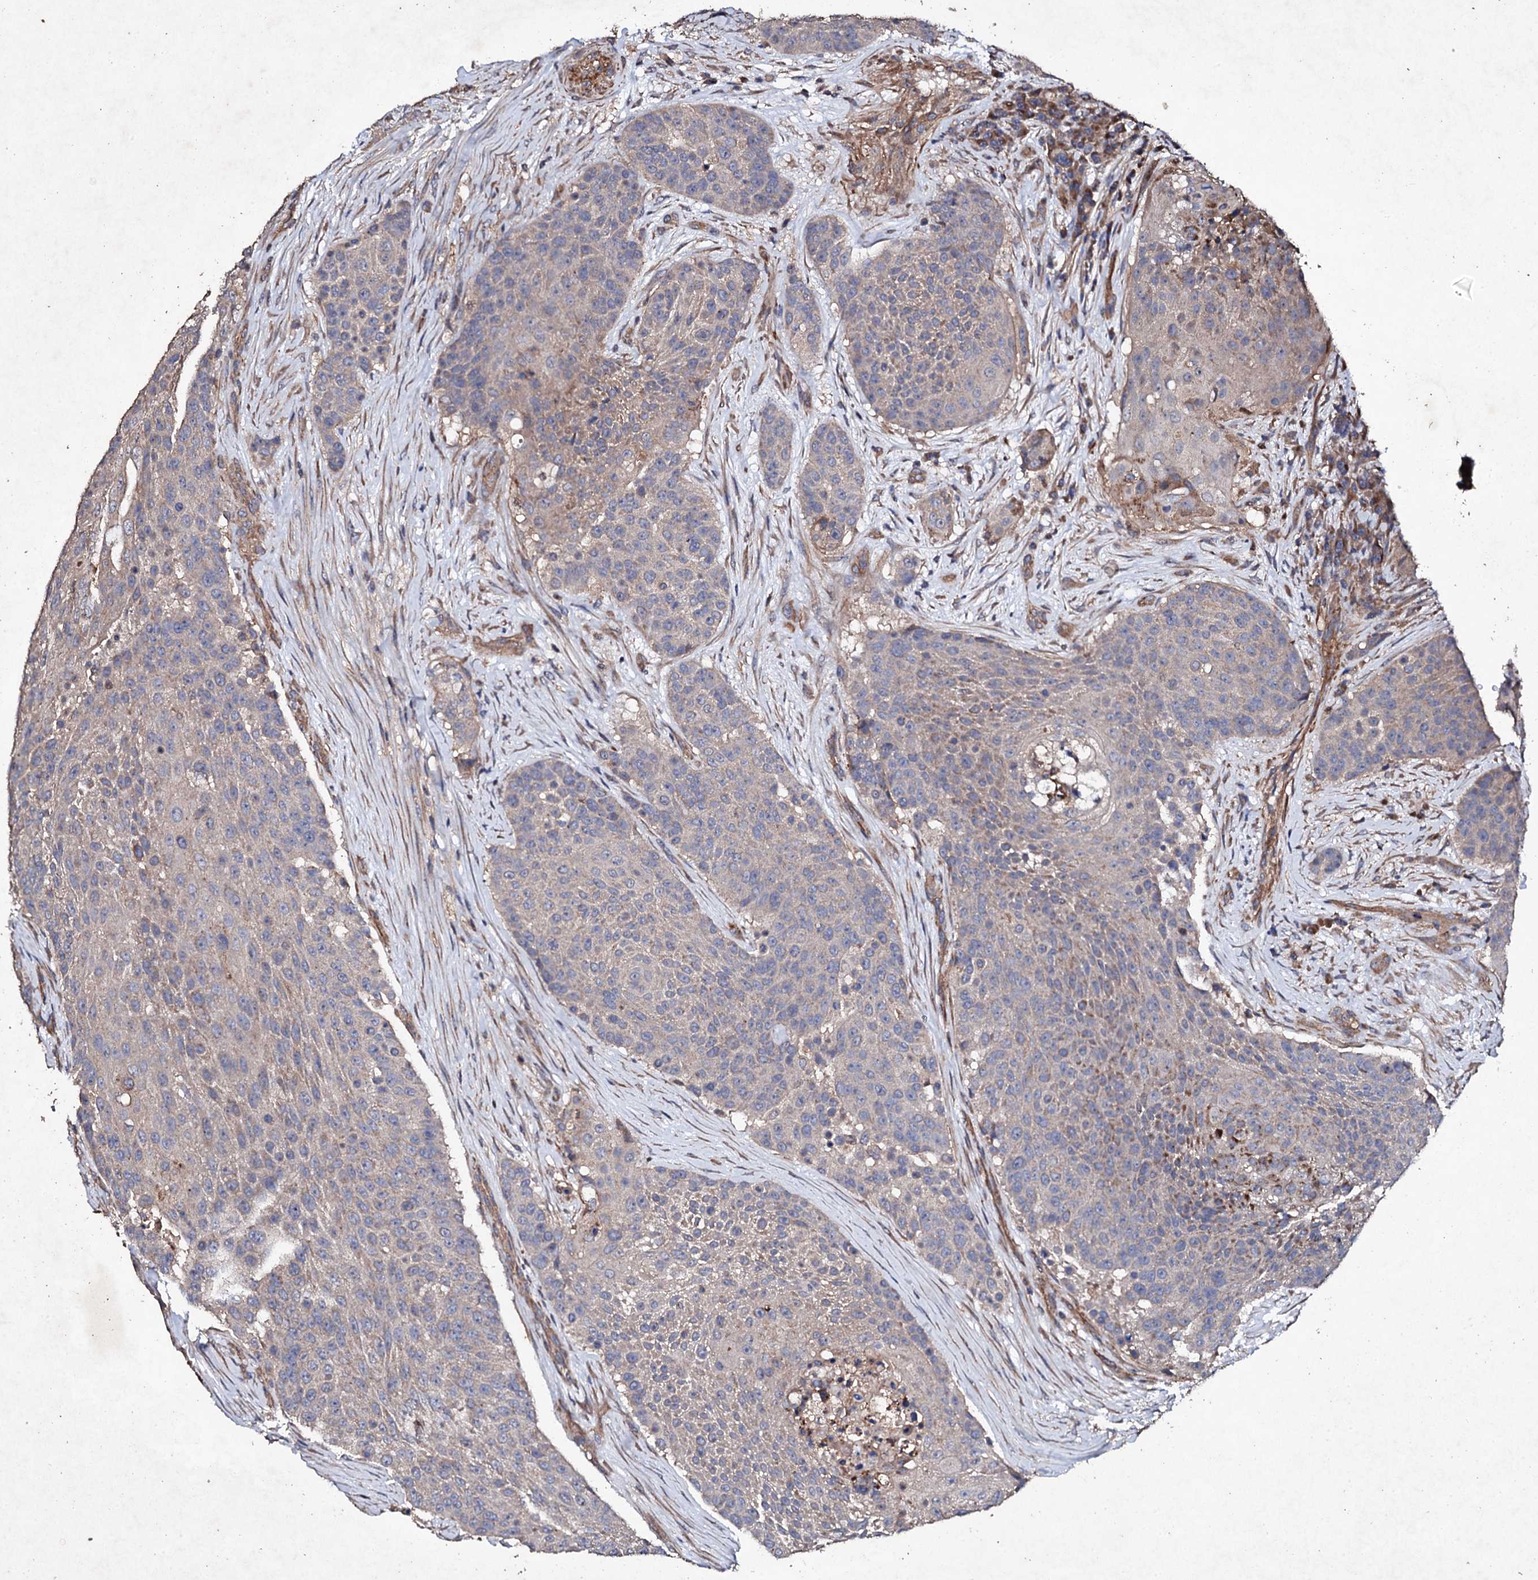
{"staining": {"intensity": "weak", "quantity": "<25%", "location": "cytoplasmic/membranous"}, "tissue": "urothelial cancer", "cell_type": "Tumor cells", "image_type": "cancer", "snomed": [{"axis": "morphology", "description": "Urothelial carcinoma, High grade"}, {"axis": "topography", "description": "Urinary bladder"}], "caption": "Urothelial cancer was stained to show a protein in brown. There is no significant staining in tumor cells. (DAB (3,3'-diaminobenzidine) IHC, high magnification).", "gene": "MOCOS", "patient": {"sex": "female", "age": 63}}